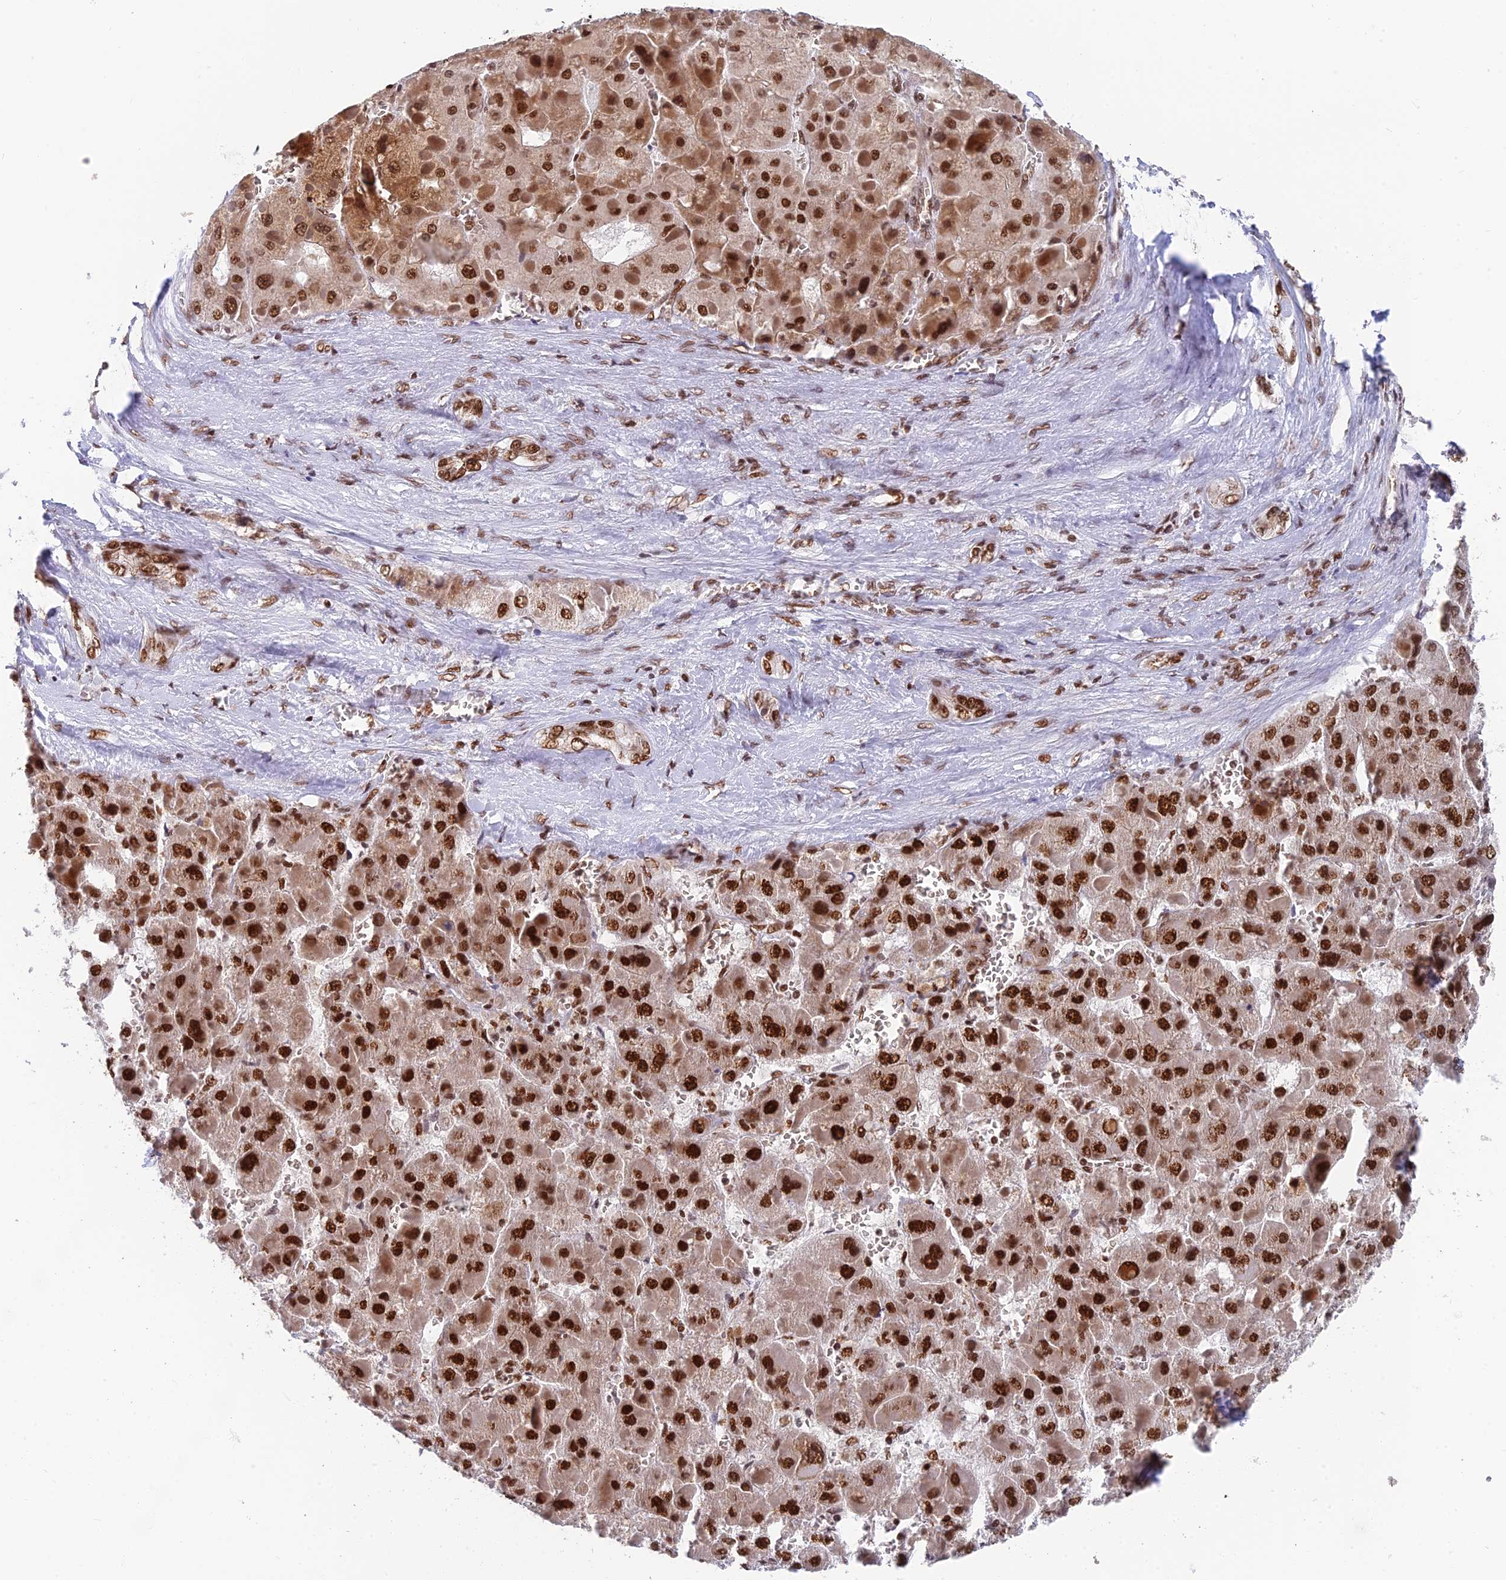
{"staining": {"intensity": "strong", "quantity": ">75%", "location": "cytoplasmic/membranous,nuclear"}, "tissue": "liver cancer", "cell_type": "Tumor cells", "image_type": "cancer", "snomed": [{"axis": "morphology", "description": "Carcinoma, Hepatocellular, NOS"}, {"axis": "topography", "description": "Liver"}], "caption": "There is high levels of strong cytoplasmic/membranous and nuclear staining in tumor cells of liver hepatocellular carcinoma, as demonstrated by immunohistochemical staining (brown color).", "gene": "EEF1AKMT3", "patient": {"sex": "female", "age": 73}}